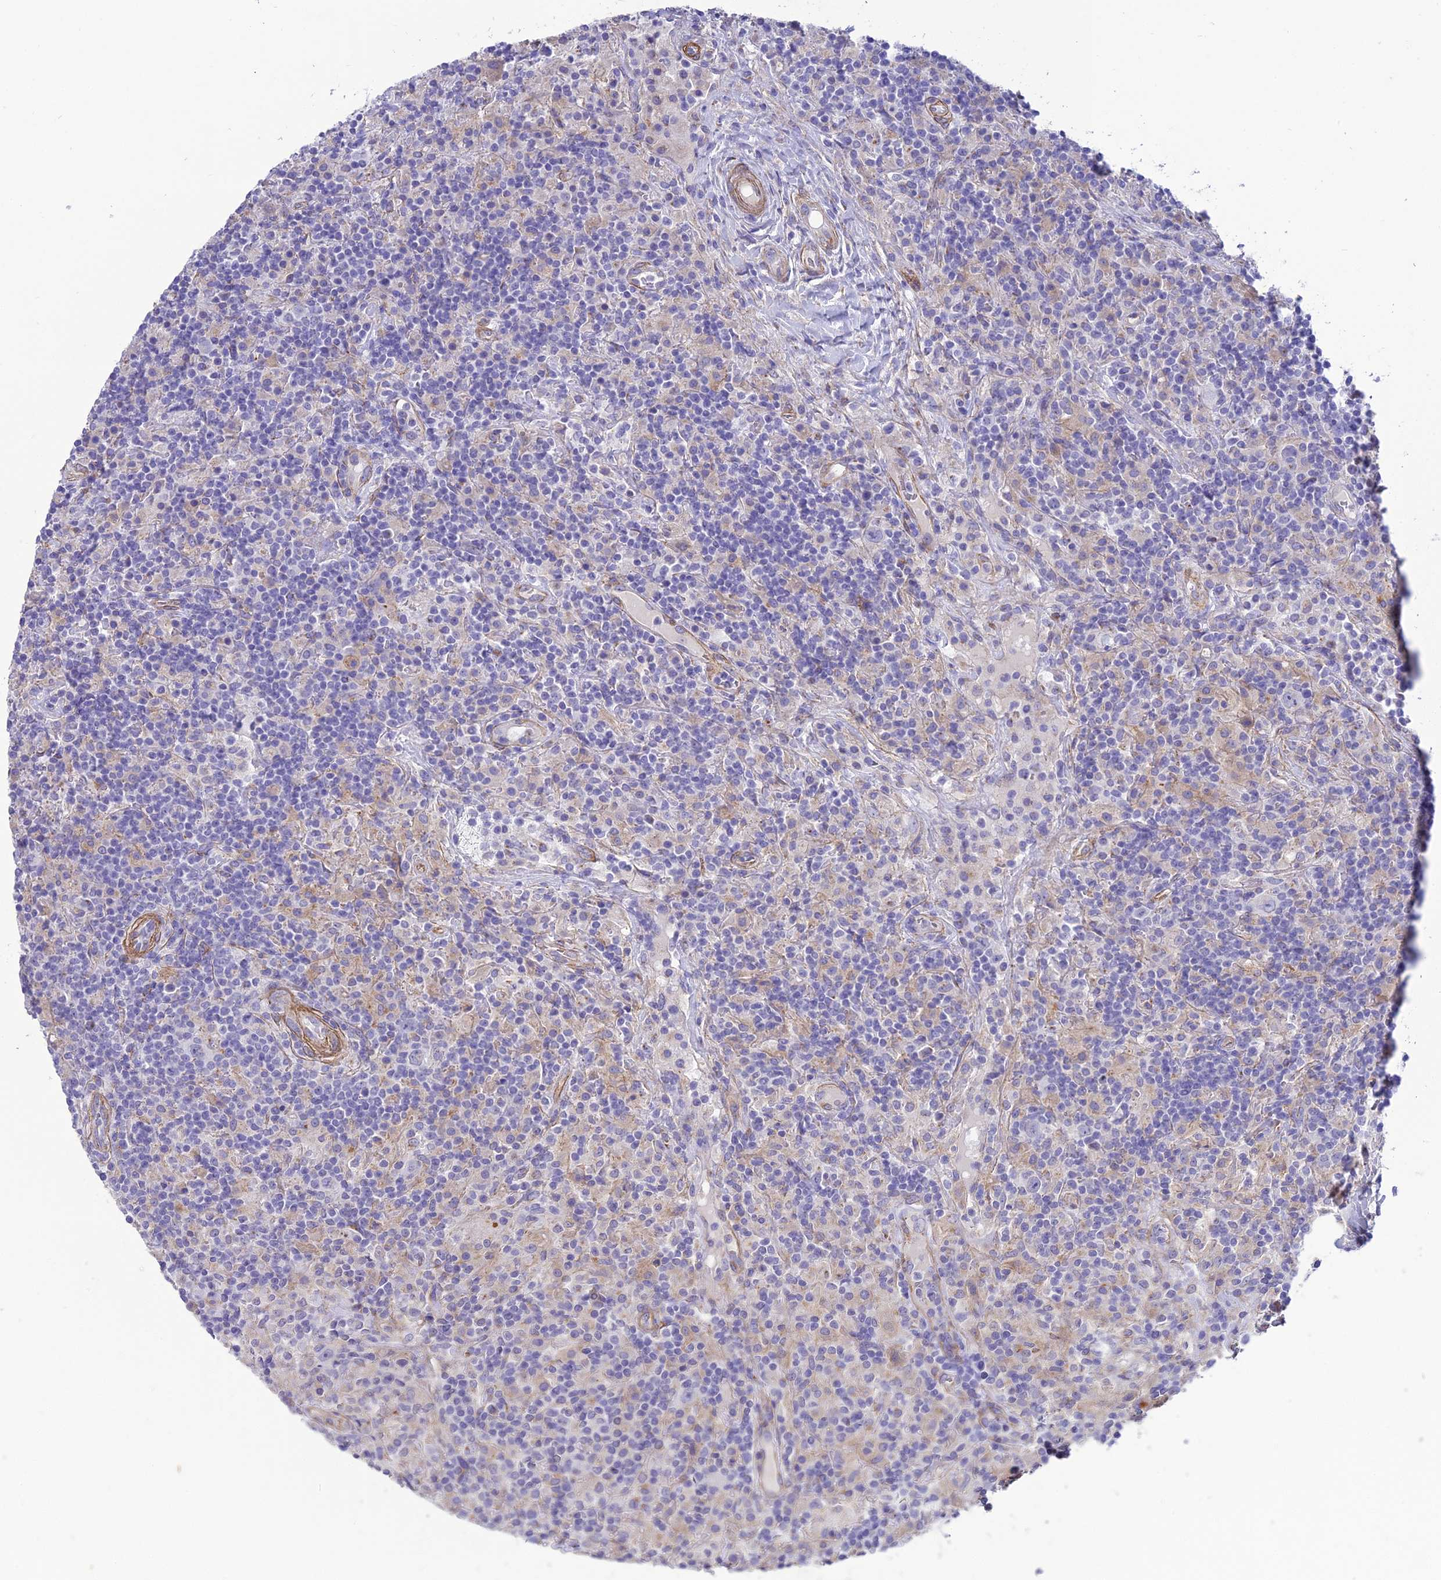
{"staining": {"intensity": "negative", "quantity": "none", "location": "none"}, "tissue": "lymphoma", "cell_type": "Tumor cells", "image_type": "cancer", "snomed": [{"axis": "morphology", "description": "Hodgkin's disease, NOS"}, {"axis": "topography", "description": "Lymph node"}], "caption": "Tumor cells are negative for protein expression in human lymphoma.", "gene": "TNS1", "patient": {"sex": "male", "age": 70}}